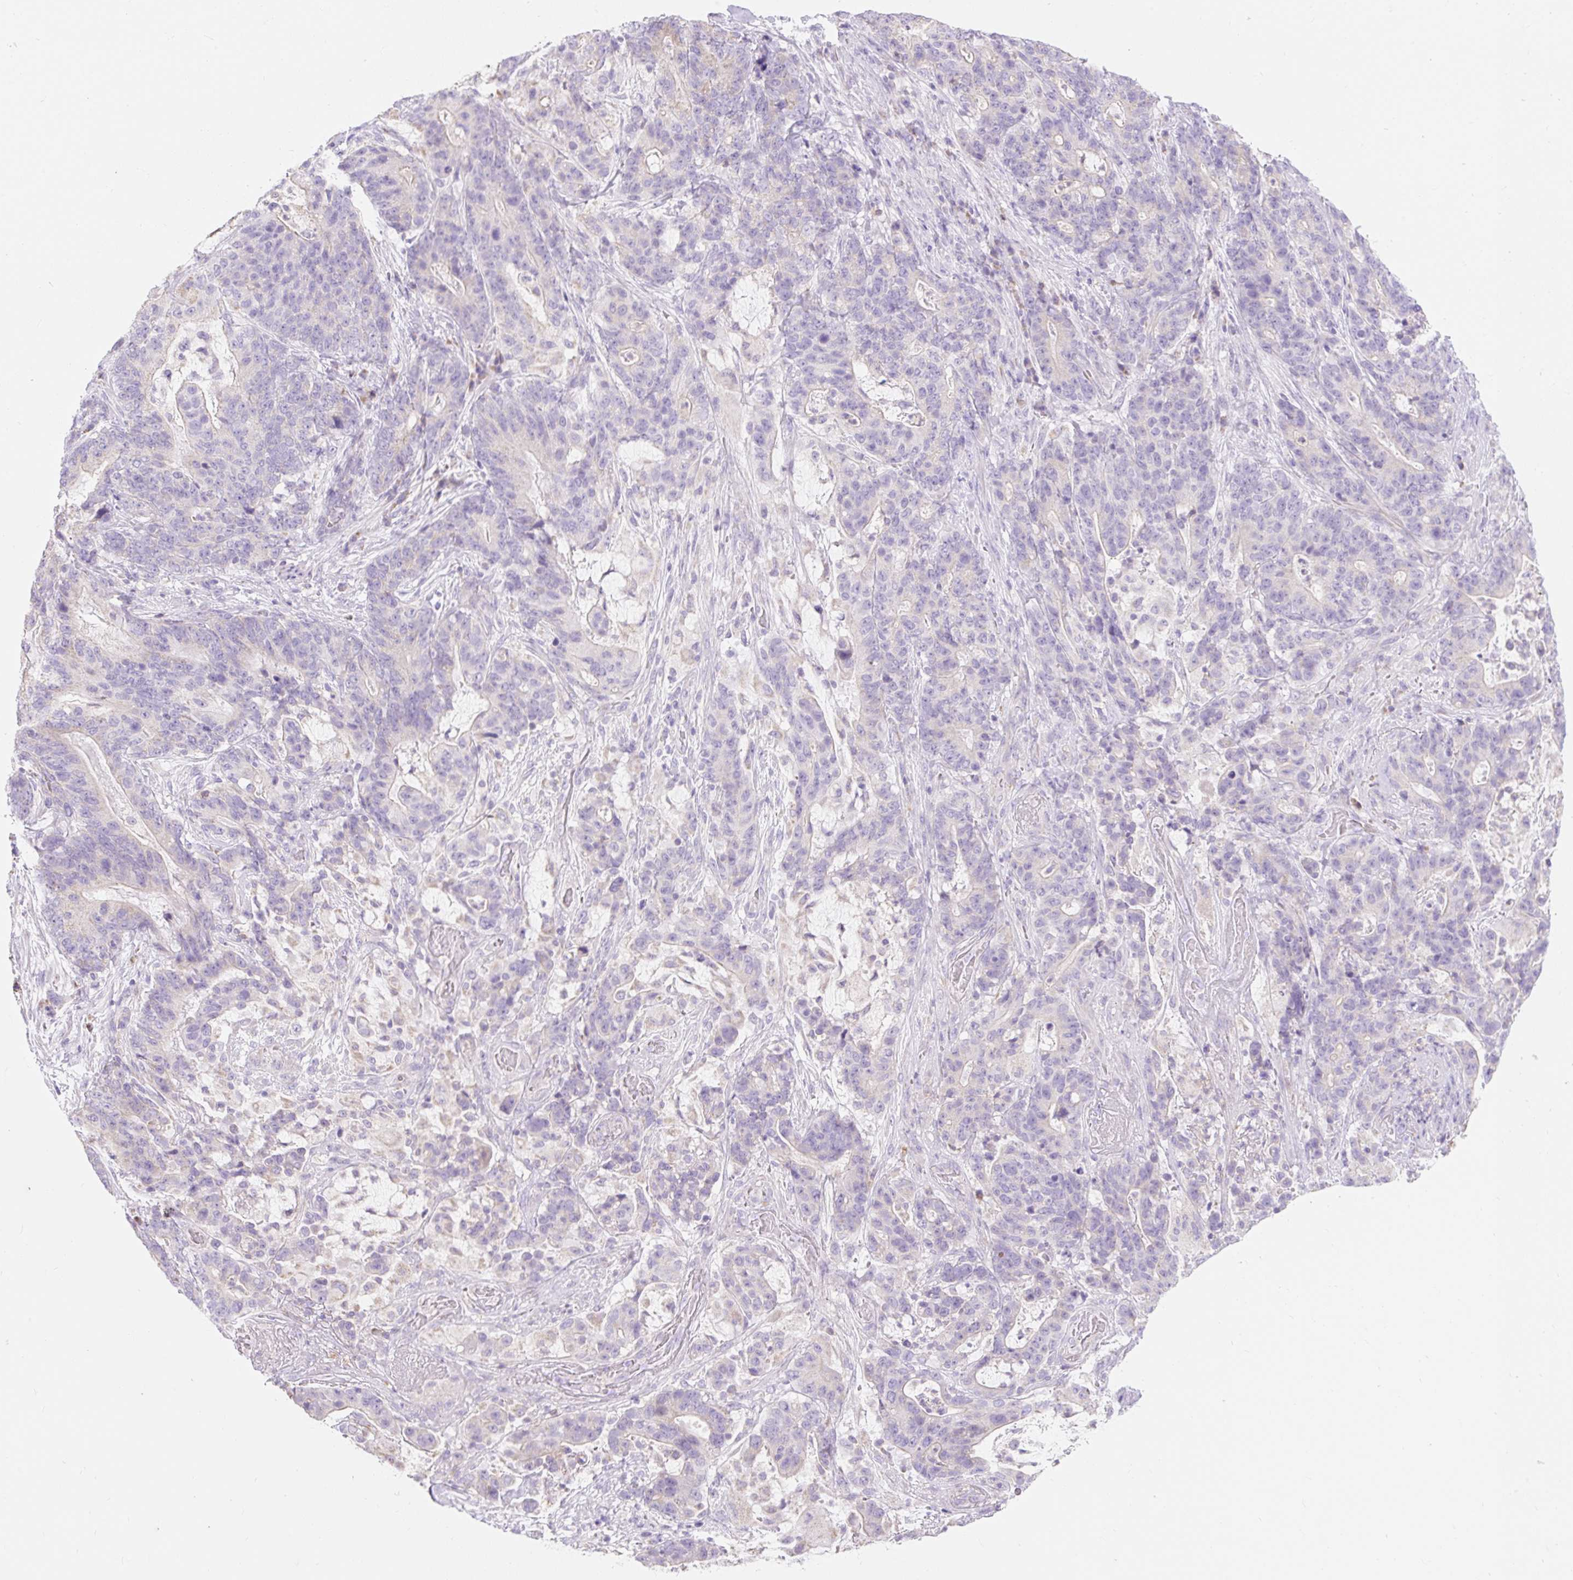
{"staining": {"intensity": "negative", "quantity": "none", "location": "none"}, "tissue": "stomach cancer", "cell_type": "Tumor cells", "image_type": "cancer", "snomed": [{"axis": "morphology", "description": "Normal tissue, NOS"}, {"axis": "morphology", "description": "Adenocarcinoma, NOS"}, {"axis": "topography", "description": "Stomach"}], "caption": "Human stomach cancer stained for a protein using immunohistochemistry shows no expression in tumor cells.", "gene": "DHX35", "patient": {"sex": "female", "age": 64}}